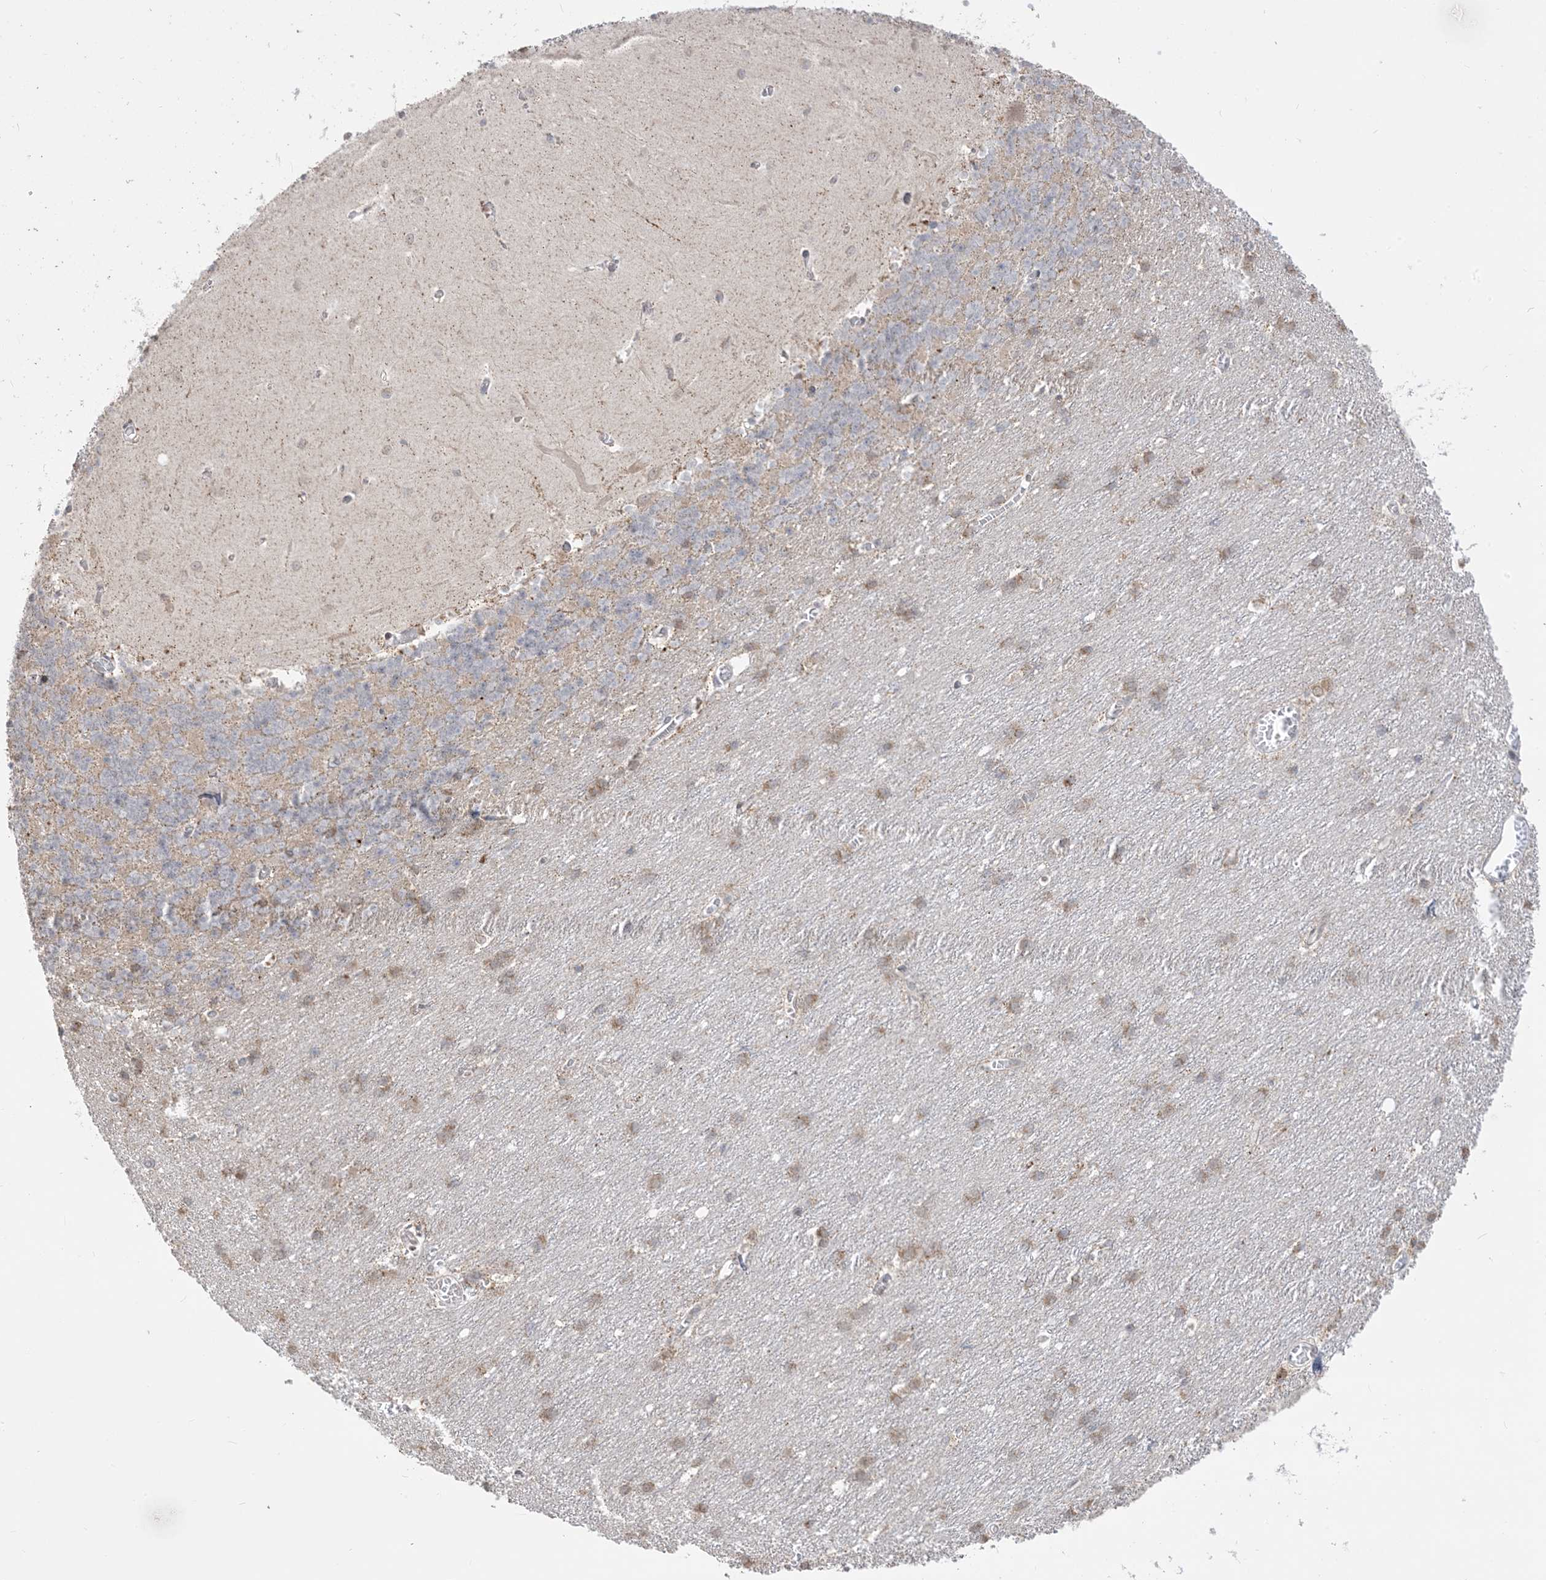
{"staining": {"intensity": "weak", "quantity": "25%-75%", "location": "cytoplasmic/membranous"}, "tissue": "cerebellum", "cell_type": "Cells in granular layer", "image_type": "normal", "snomed": [{"axis": "morphology", "description": "Normal tissue, NOS"}, {"axis": "topography", "description": "Cerebellum"}], "caption": "Cerebellum stained with a brown dye demonstrates weak cytoplasmic/membranous positive expression in approximately 25%-75% of cells in granular layer.", "gene": "KANSL3", "patient": {"sex": "male", "age": 37}}